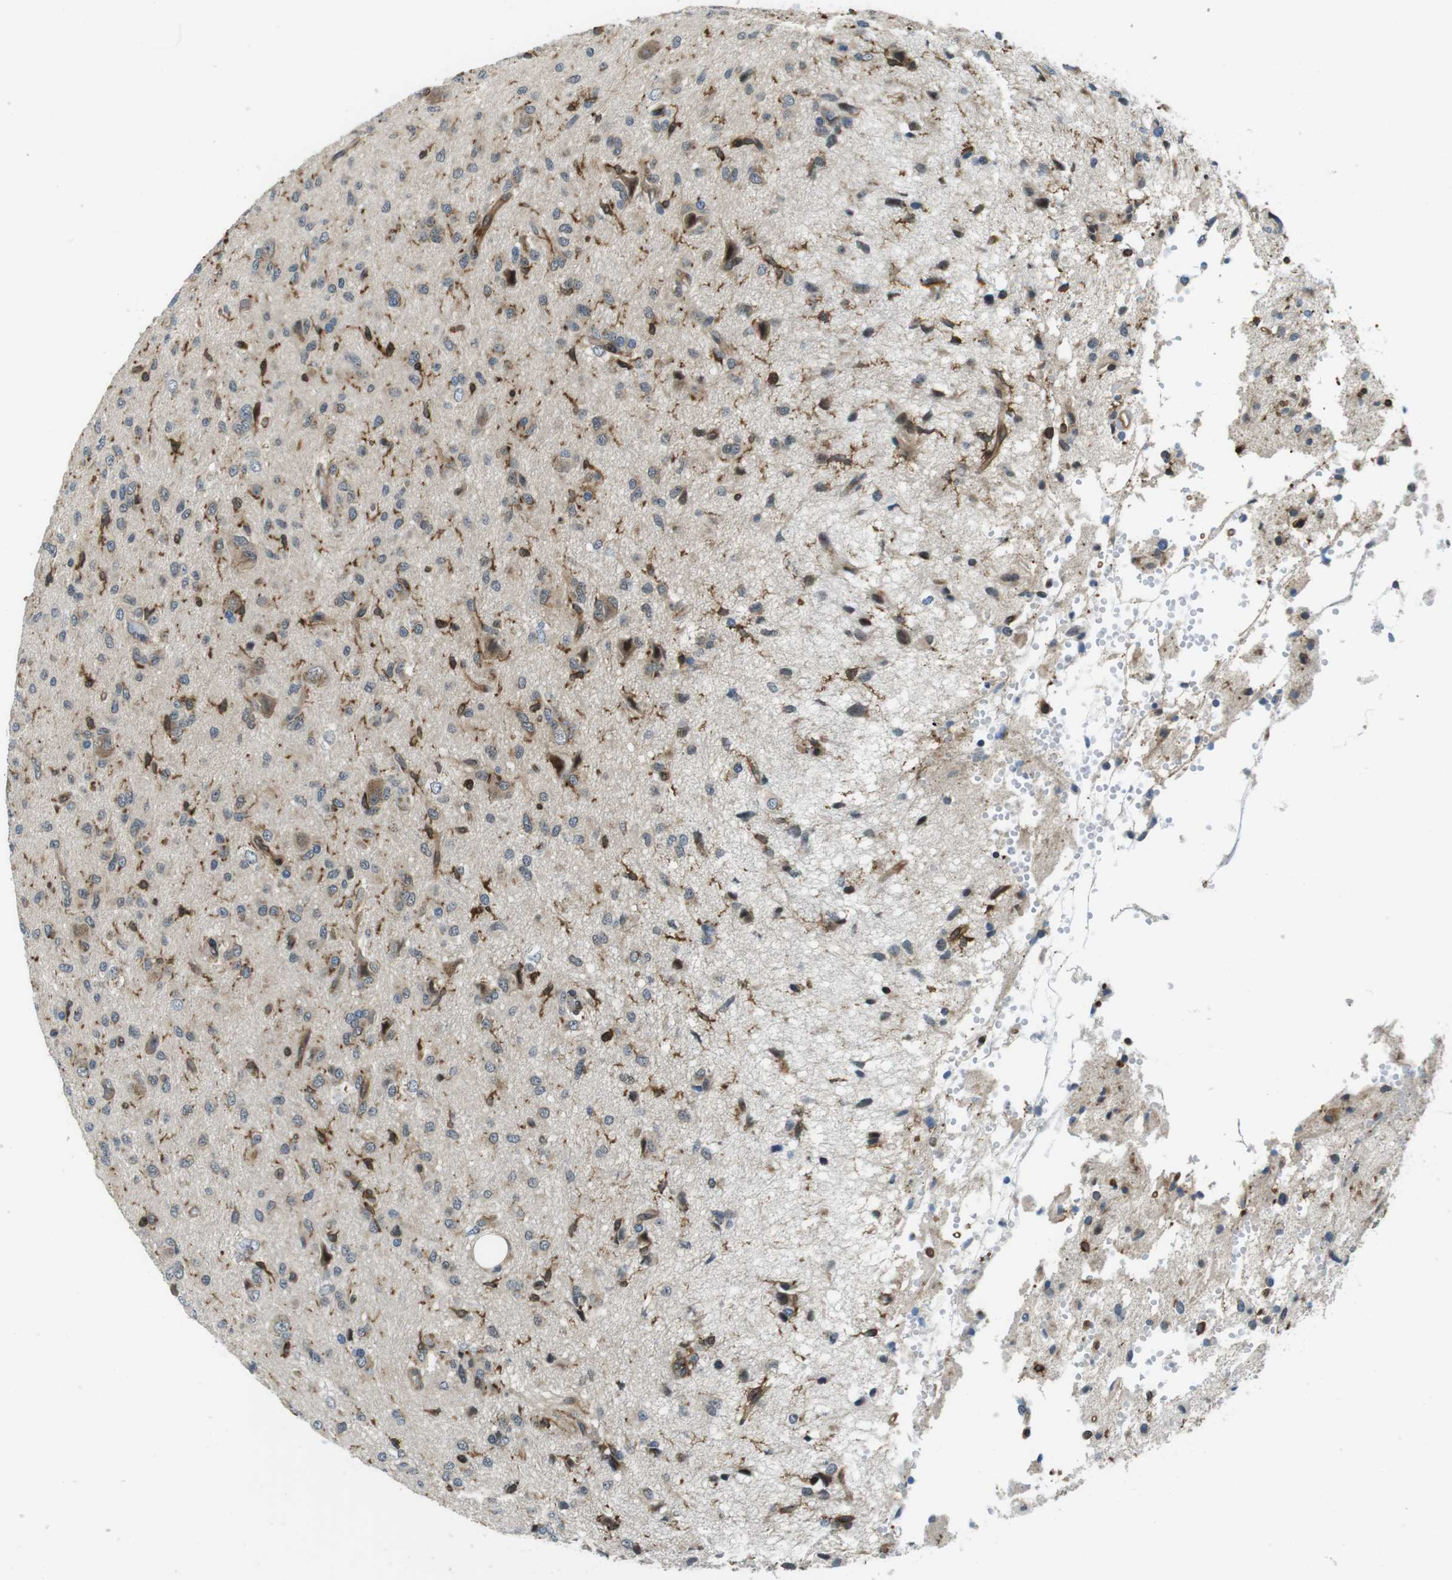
{"staining": {"intensity": "weak", "quantity": "25%-75%", "location": "cytoplasmic/membranous"}, "tissue": "glioma", "cell_type": "Tumor cells", "image_type": "cancer", "snomed": [{"axis": "morphology", "description": "Glioma, malignant, High grade"}, {"axis": "topography", "description": "Brain"}], "caption": "IHC staining of glioma, which exhibits low levels of weak cytoplasmic/membranous expression in about 25%-75% of tumor cells indicating weak cytoplasmic/membranous protein expression. The staining was performed using DAB (brown) for protein detection and nuclei were counterstained in hematoxylin (blue).", "gene": "PALD1", "patient": {"sex": "female", "age": 59}}